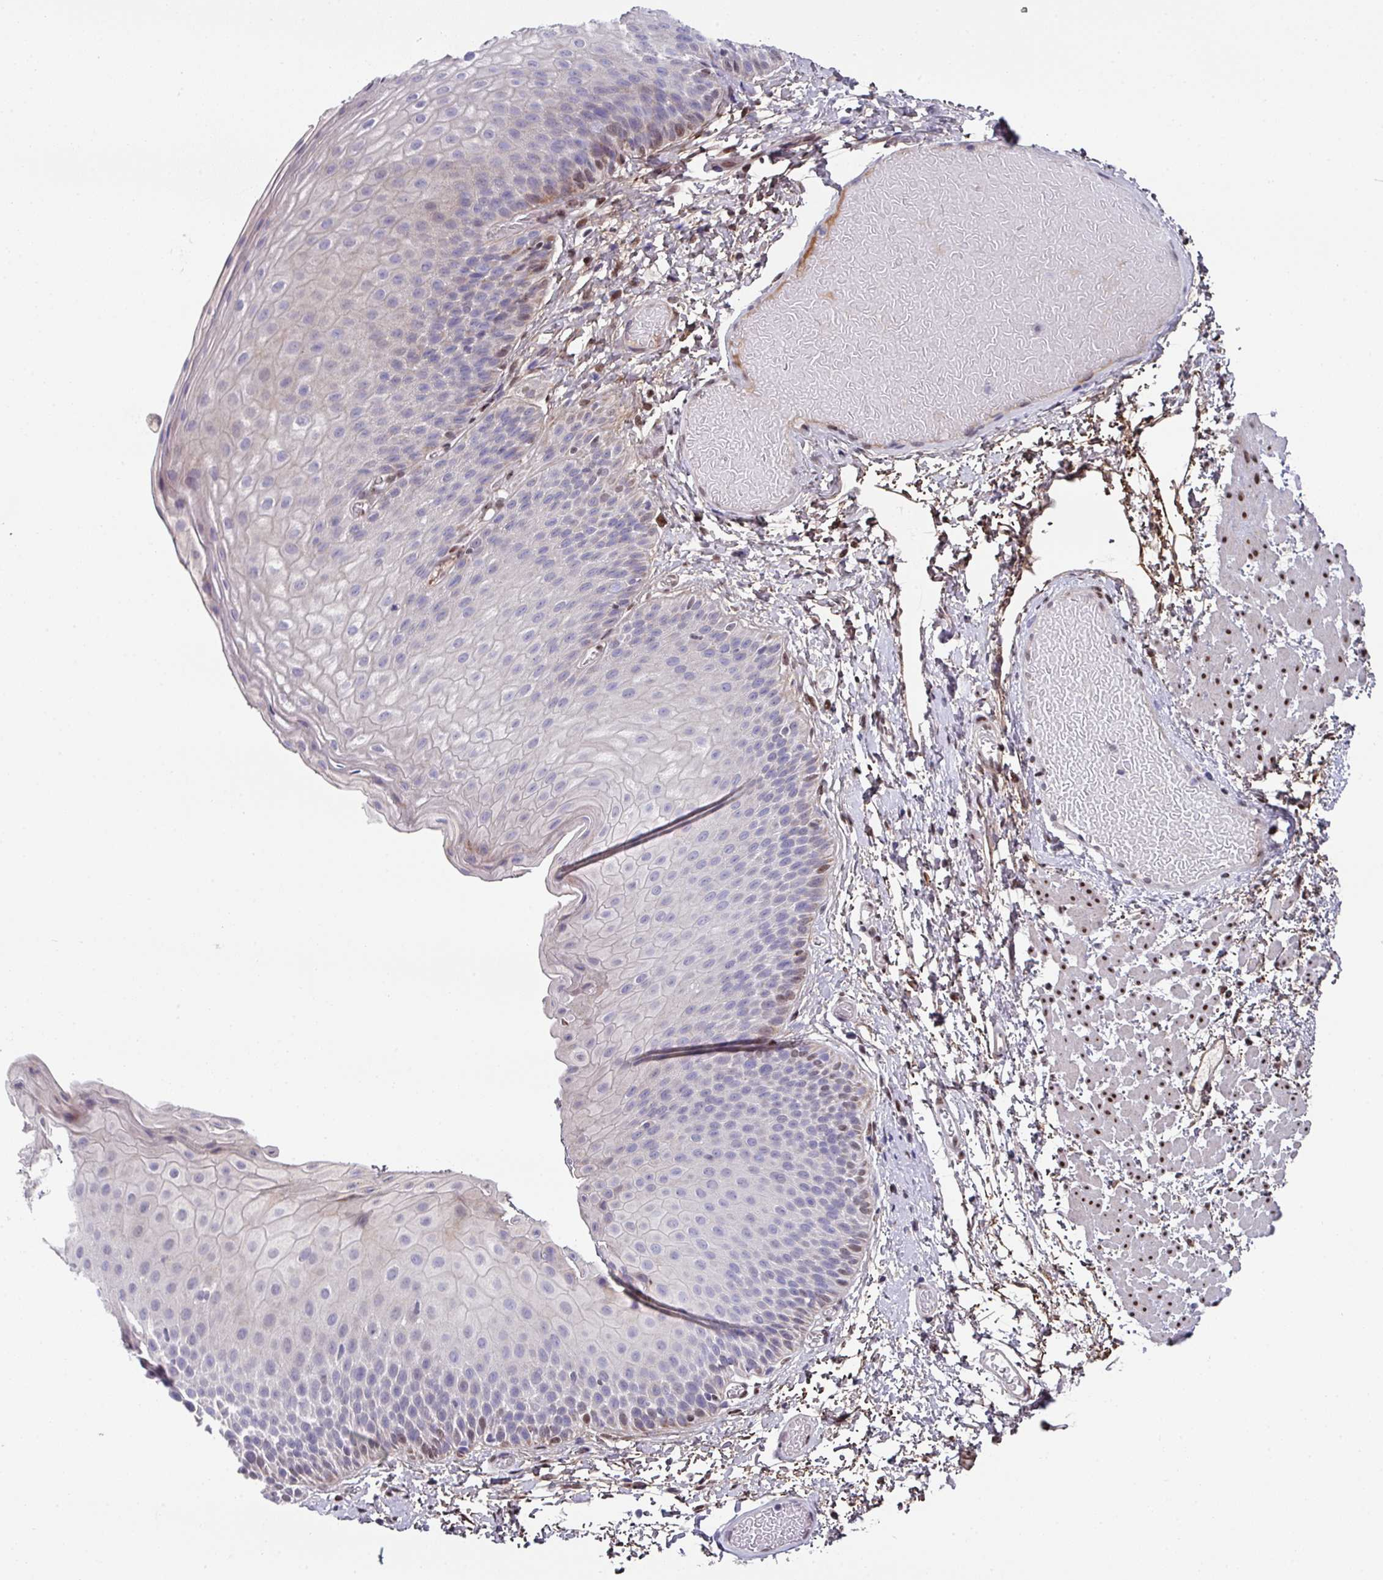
{"staining": {"intensity": "weak", "quantity": "<25%", "location": "cytoplasmic/membranous,nuclear"}, "tissue": "skin", "cell_type": "Epidermal cells", "image_type": "normal", "snomed": [{"axis": "morphology", "description": "Normal tissue, NOS"}, {"axis": "topography", "description": "Anal"}], "caption": "IHC of unremarkable human skin displays no positivity in epidermal cells. Brightfield microscopy of immunohistochemistry (IHC) stained with DAB (brown) and hematoxylin (blue), captured at high magnification.", "gene": "CBX7", "patient": {"sex": "female", "age": 40}}